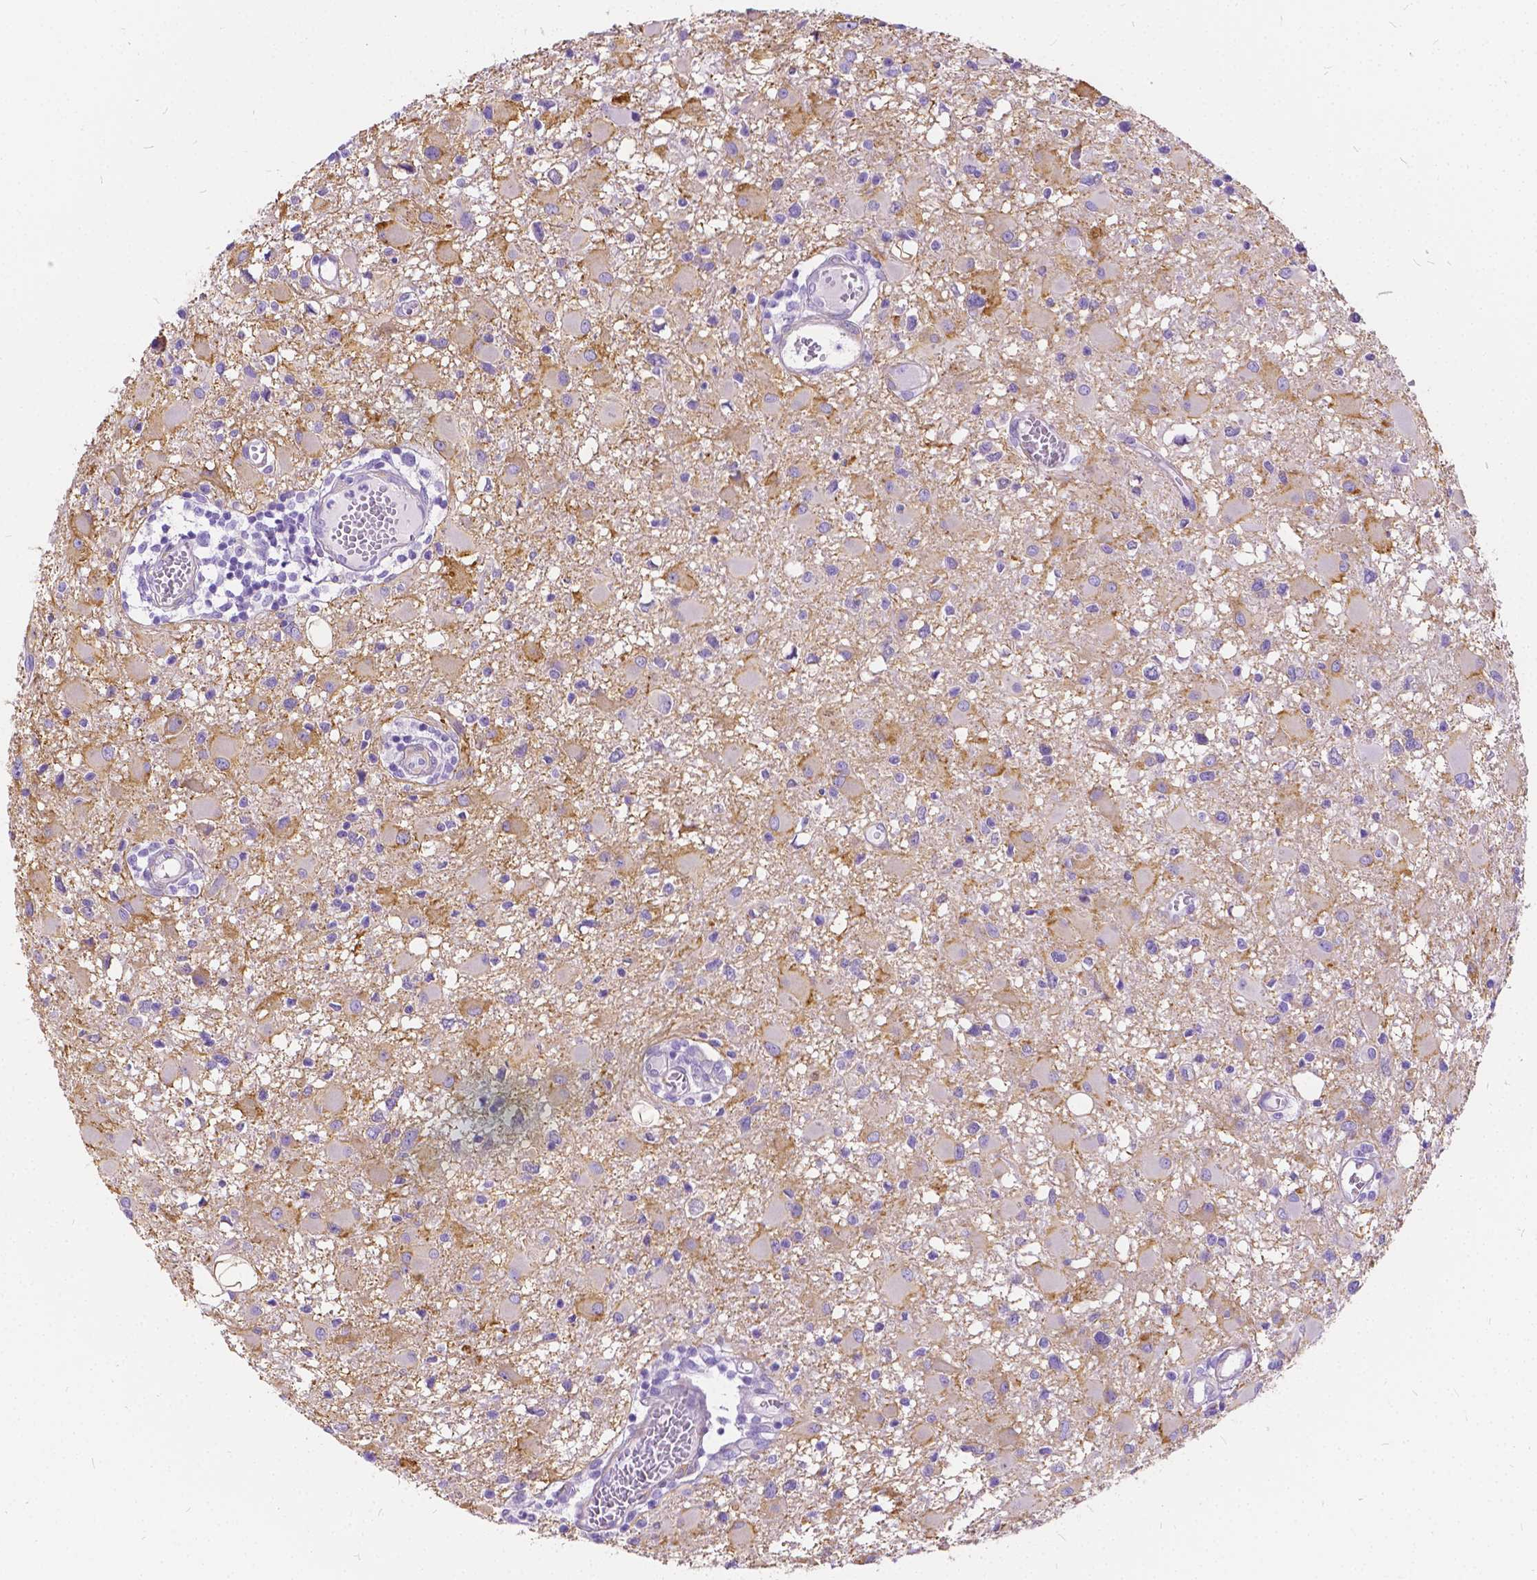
{"staining": {"intensity": "negative", "quantity": "none", "location": "none"}, "tissue": "glioma", "cell_type": "Tumor cells", "image_type": "cancer", "snomed": [{"axis": "morphology", "description": "Glioma, malignant, High grade"}, {"axis": "topography", "description": "Brain"}], "caption": "The photomicrograph reveals no significant positivity in tumor cells of glioma. Brightfield microscopy of IHC stained with DAB (3,3'-diaminobenzidine) (brown) and hematoxylin (blue), captured at high magnification.", "gene": "CHRM1", "patient": {"sex": "male", "age": 54}}